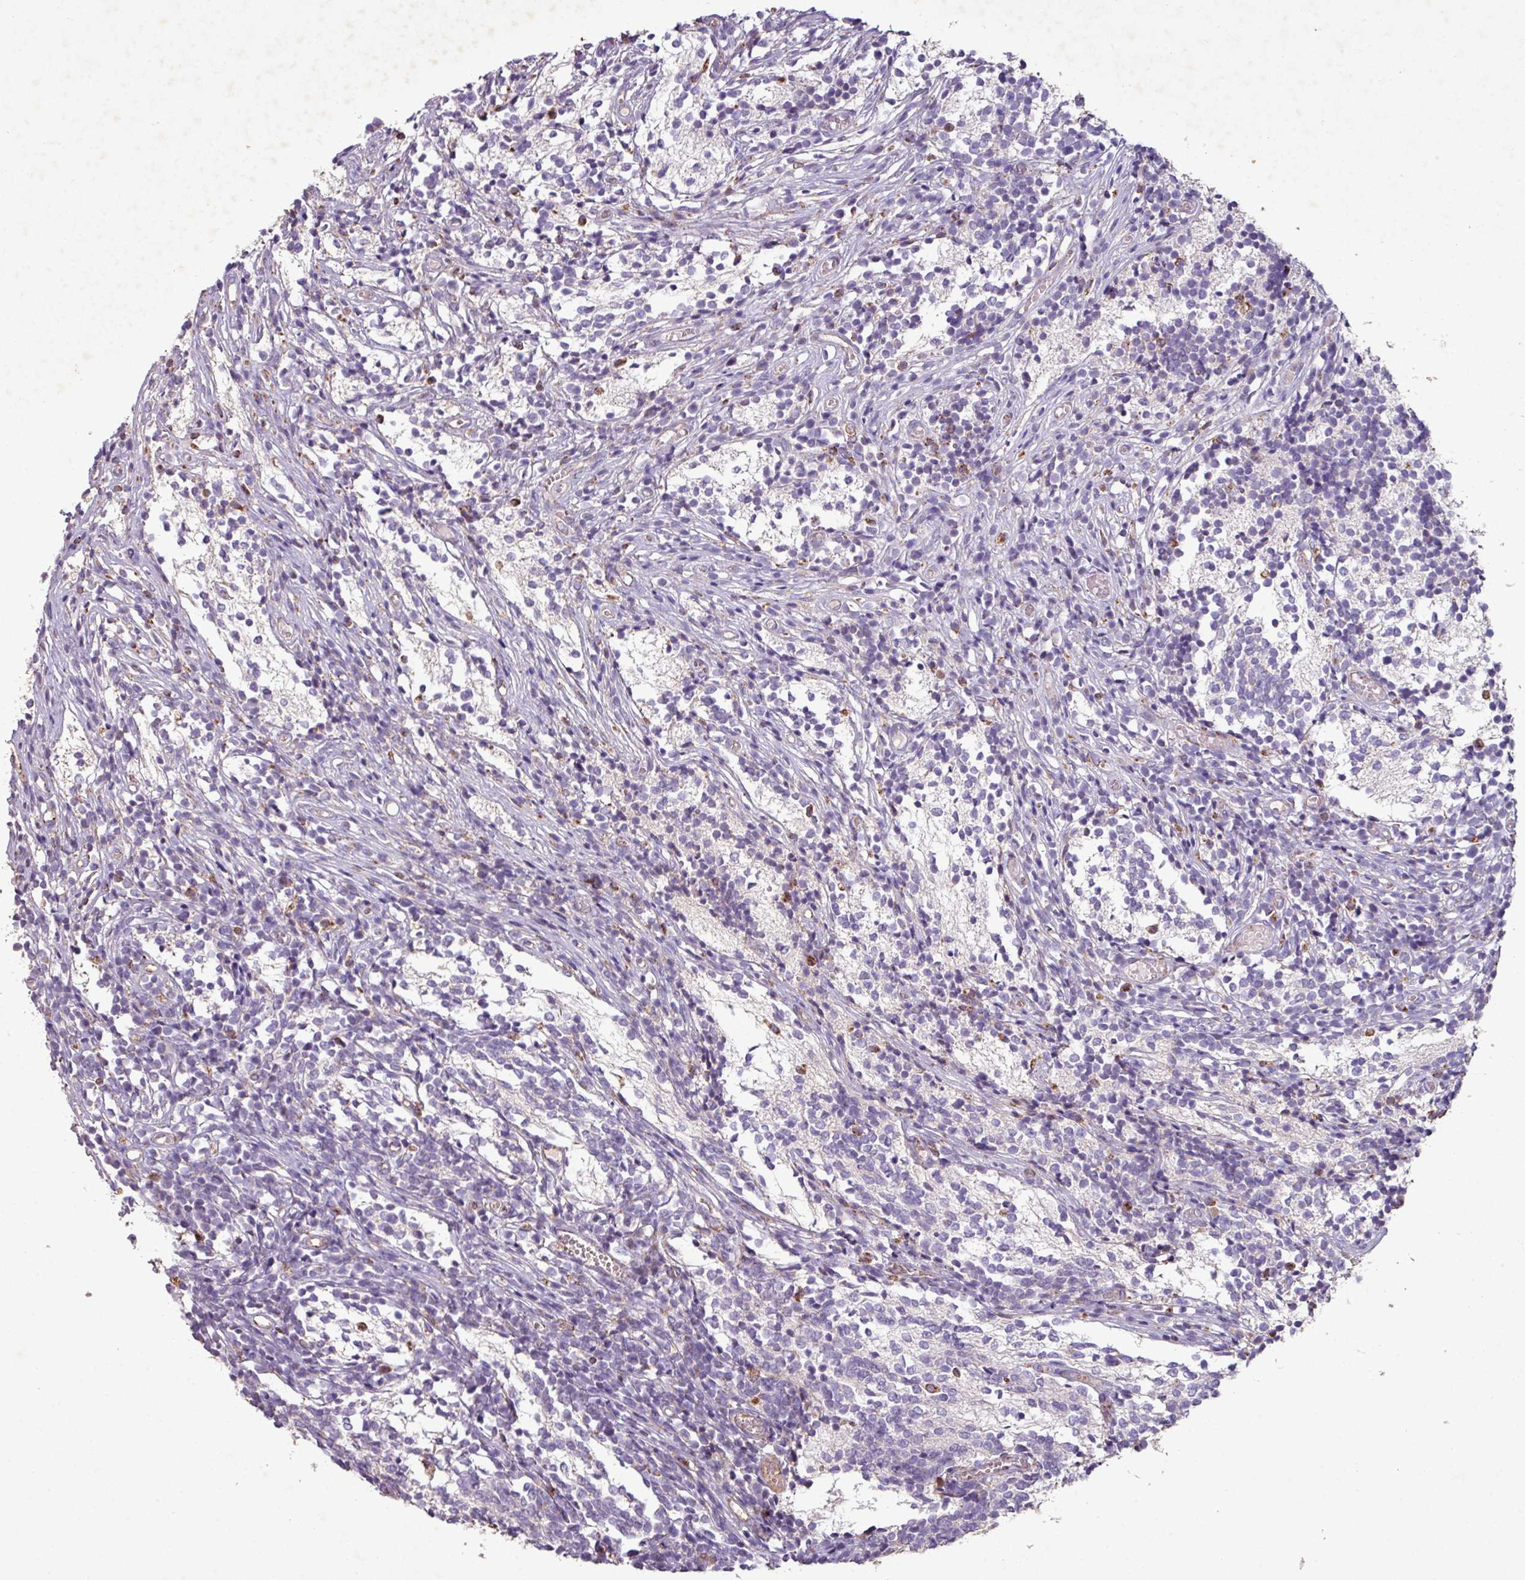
{"staining": {"intensity": "negative", "quantity": "none", "location": "none"}, "tissue": "glioma", "cell_type": "Tumor cells", "image_type": "cancer", "snomed": [{"axis": "morphology", "description": "Glioma, malignant, Low grade"}, {"axis": "topography", "description": "Brain"}], "caption": "Photomicrograph shows no significant protein positivity in tumor cells of glioma.", "gene": "SQOR", "patient": {"sex": "female", "age": 1}}